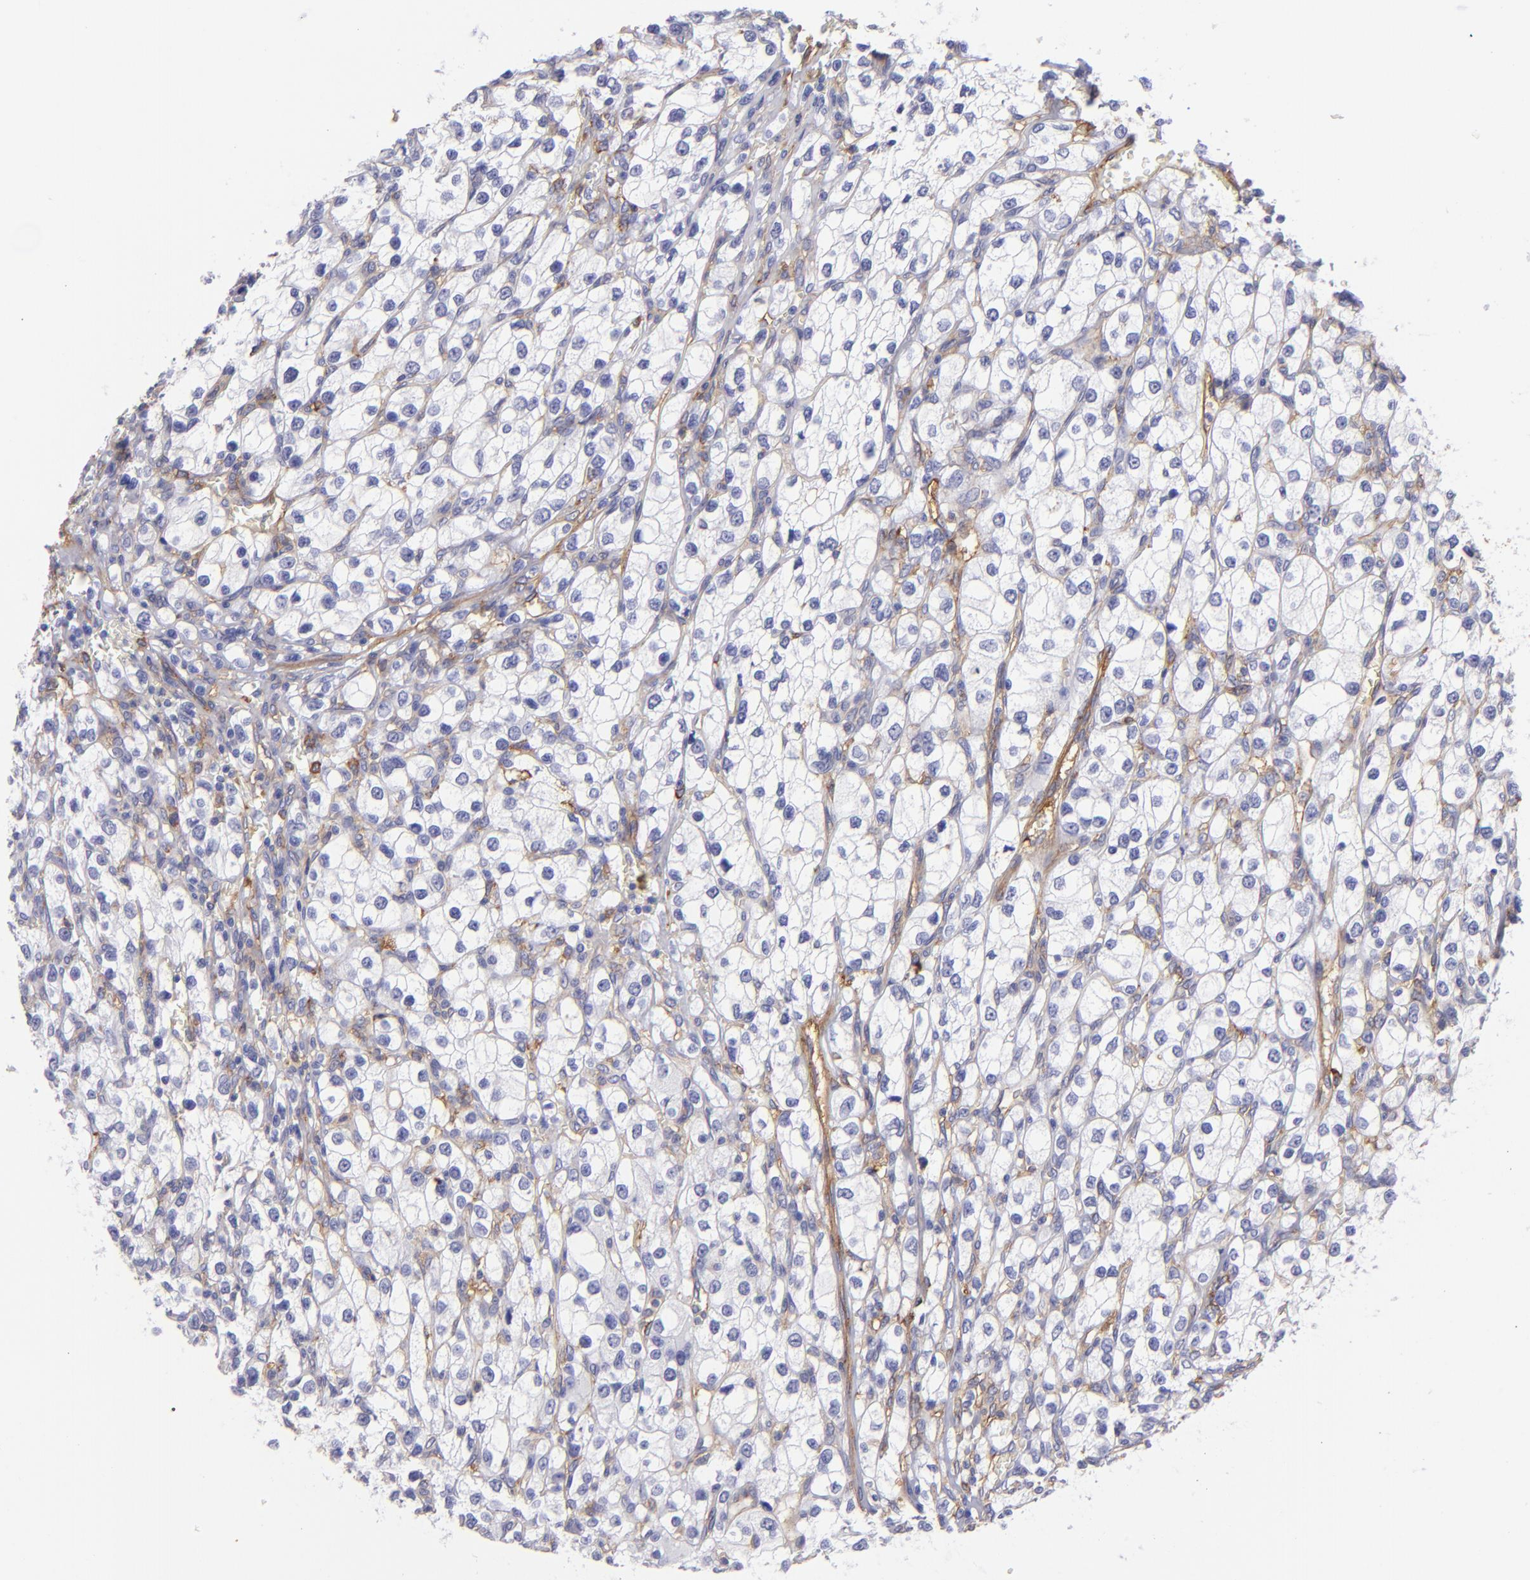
{"staining": {"intensity": "negative", "quantity": "none", "location": "none"}, "tissue": "renal cancer", "cell_type": "Tumor cells", "image_type": "cancer", "snomed": [{"axis": "morphology", "description": "Adenocarcinoma, NOS"}, {"axis": "topography", "description": "Kidney"}], "caption": "The micrograph shows no significant positivity in tumor cells of adenocarcinoma (renal).", "gene": "ENTPD1", "patient": {"sex": "female", "age": 62}}